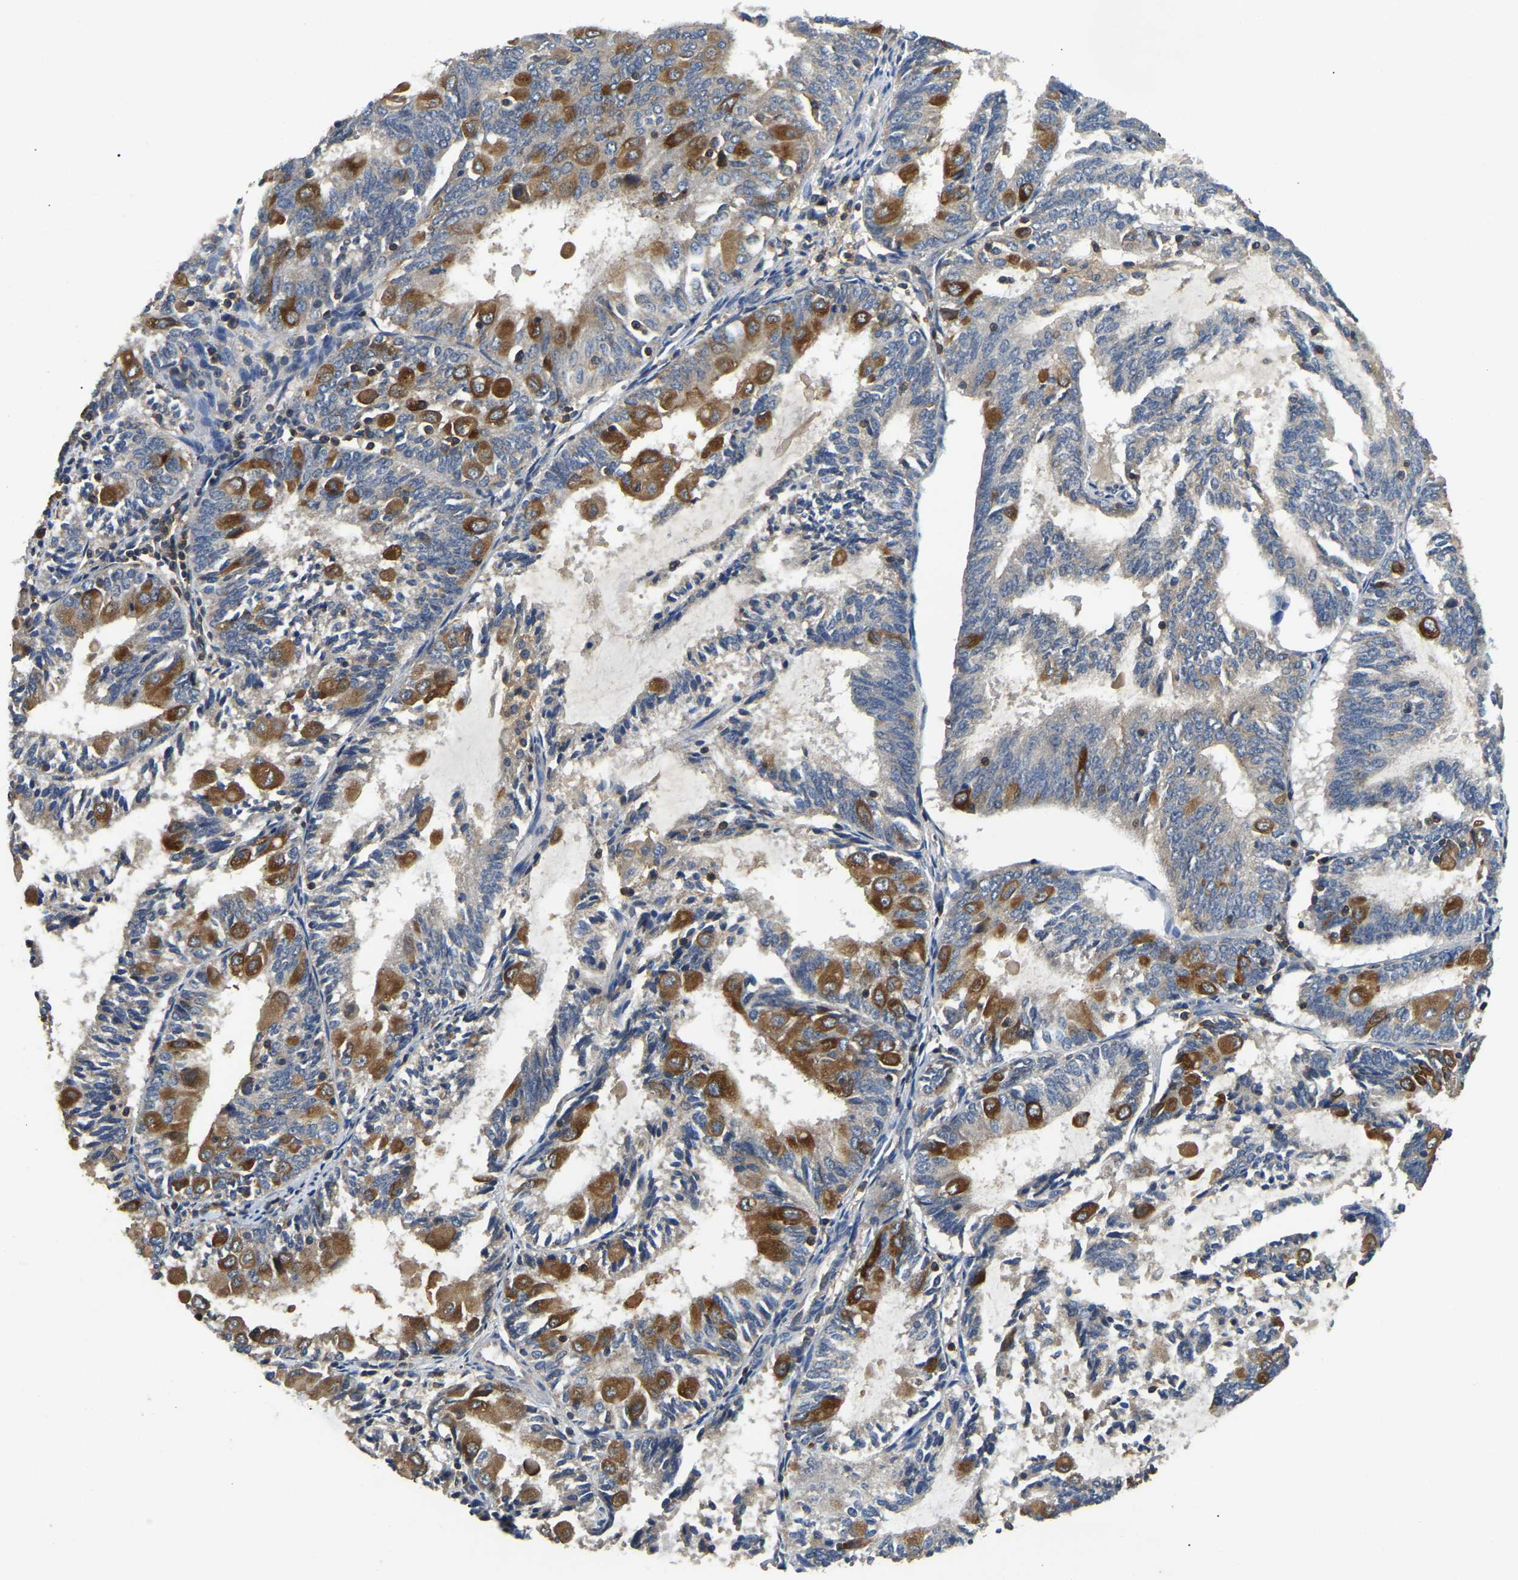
{"staining": {"intensity": "moderate", "quantity": "25%-75%", "location": "cytoplasmic/membranous"}, "tissue": "endometrial cancer", "cell_type": "Tumor cells", "image_type": "cancer", "snomed": [{"axis": "morphology", "description": "Adenocarcinoma, NOS"}, {"axis": "topography", "description": "Endometrium"}], "caption": "Tumor cells reveal moderate cytoplasmic/membranous staining in about 25%-75% of cells in endometrial cancer (adenocarcinoma).", "gene": "SMPD2", "patient": {"sex": "female", "age": 81}}